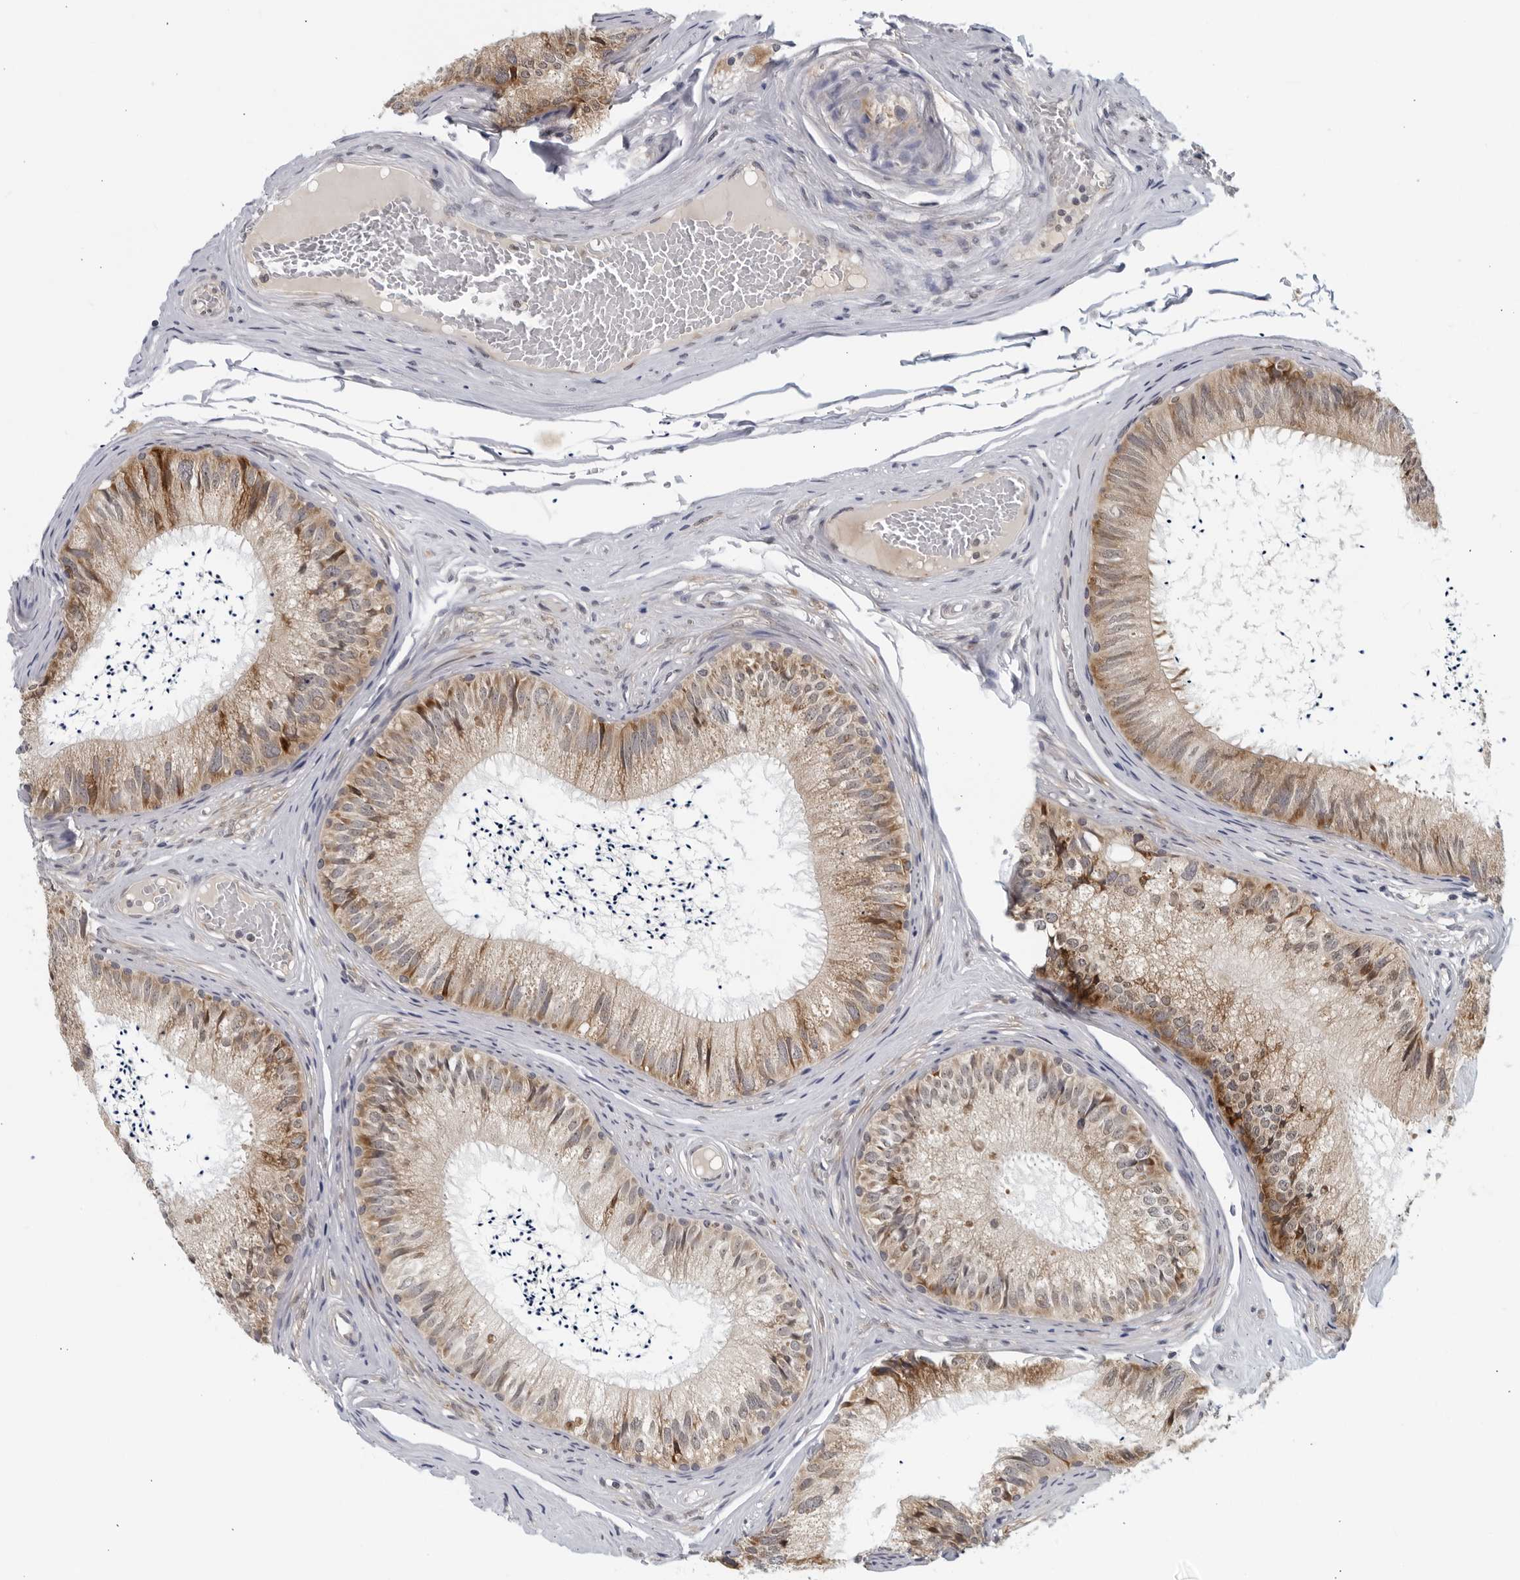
{"staining": {"intensity": "moderate", "quantity": ">75%", "location": "cytoplasmic/membranous"}, "tissue": "epididymis", "cell_type": "Glandular cells", "image_type": "normal", "snomed": [{"axis": "morphology", "description": "Normal tissue, NOS"}, {"axis": "topography", "description": "Epididymis"}], "caption": "A photomicrograph of human epididymis stained for a protein demonstrates moderate cytoplasmic/membranous brown staining in glandular cells.", "gene": "RC3H1", "patient": {"sex": "male", "age": 79}}